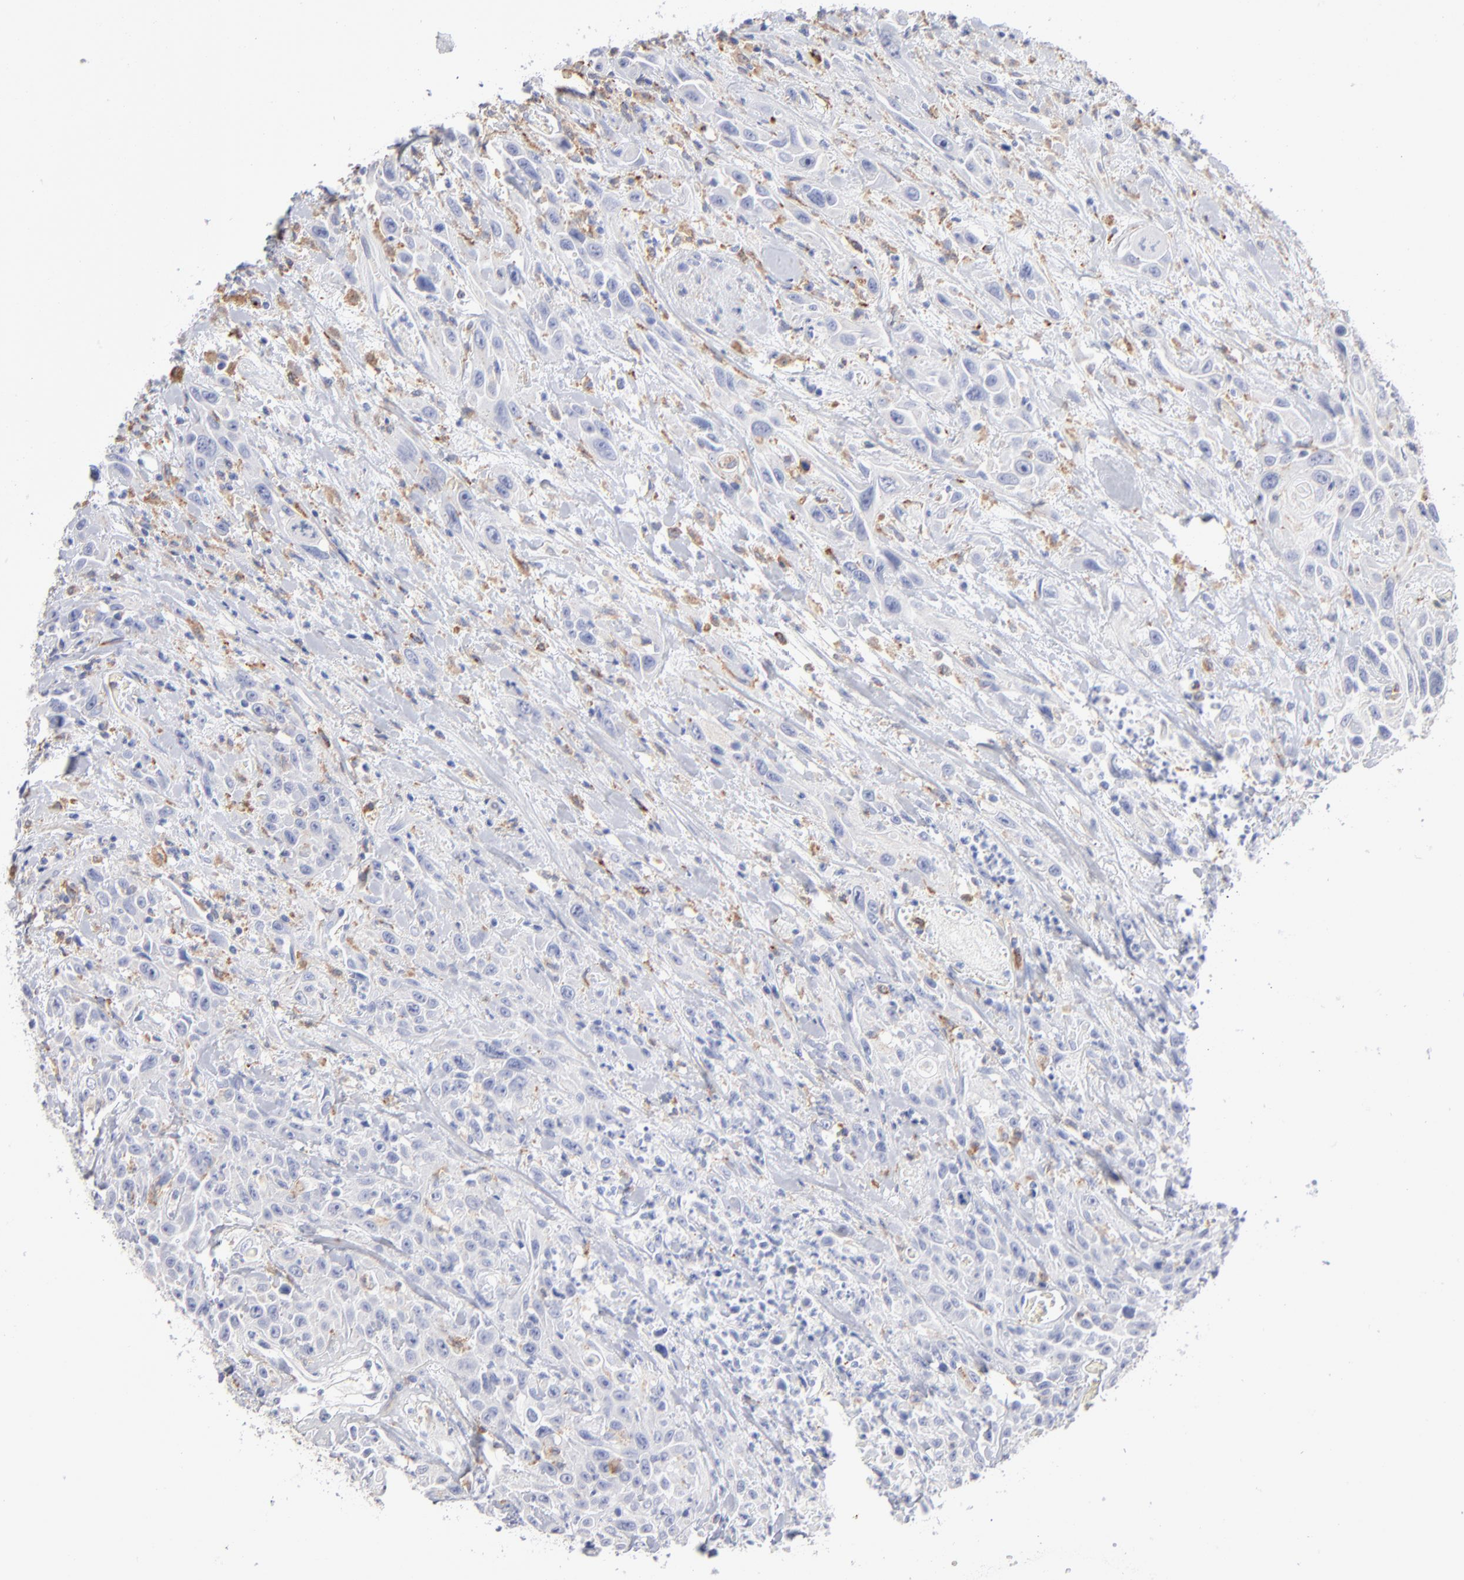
{"staining": {"intensity": "negative", "quantity": "none", "location": "none"}, "tissue": "urothelial cancer", "cell_type": "Tumor cells", "image_type": "cancer", "snomed": [{"axis": "morphology", "description": "Urothelial carcinoma, High grade"}, {"axis": "topography", "description": "Urinary bladder"}], "caption": "The image reveals no staining of tumor cells in urothelial cancer.", "gene": "CD180", "patient": {"sex": "female", "age": 84}}